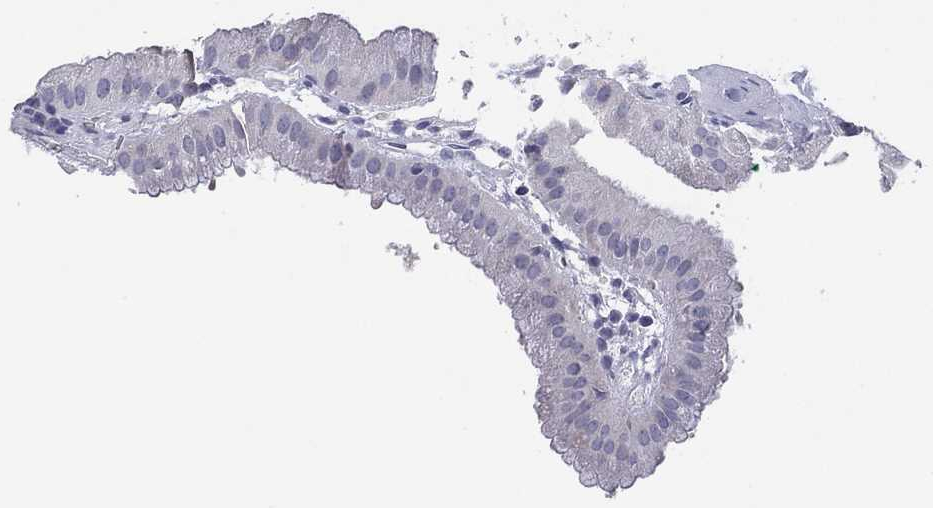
{"staining": {"intensity": "negative", "quantity": "none", "location": "none"}, "tissue": "gallbladder", "cell_type": "Glandular cells", "image_type": "normal", "snomed": [{"axis": "morphology", "description": "Normal tissue, NOS"}, {"axis": "topography", "description": "Gallbladder"}], "caption": "DAB (3,3'-diaminobenzidine) immunohistochemical staining of normal human gallbladder exhibits no significant expression in glandular cells.", "gene": "HDC", "patient": {"sex": "male", "age": 67}}